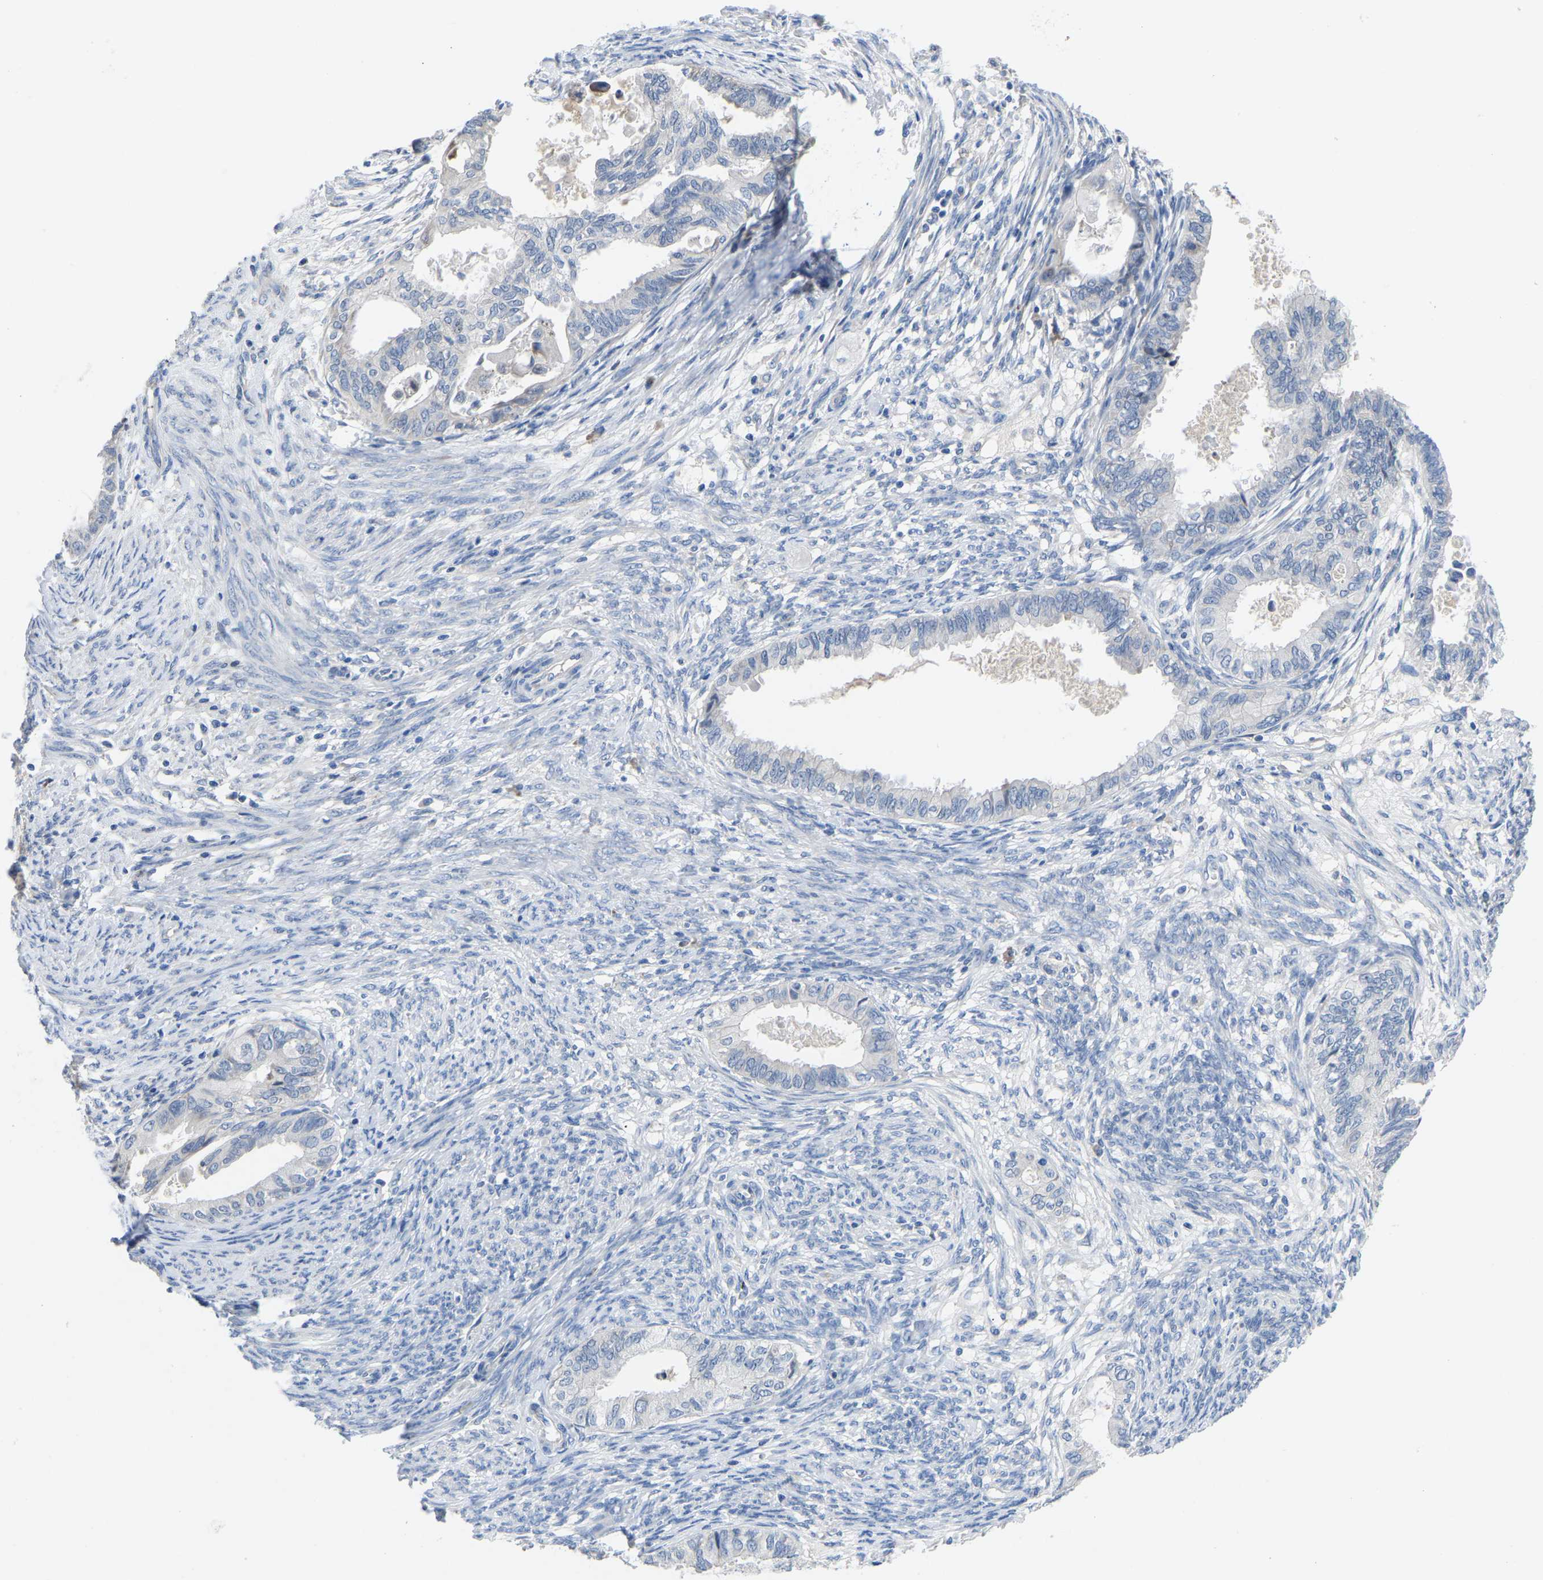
{"staining": {"intensity": "negative", "quantity": "none", "location": "none"}, "tissue": "cervical cancer", "cell_type": "Tumor cells", "image_type": "cancer", "snomed": [{"axis": "morphology", "description": "Normal tissue, NOS"}, {"axis": "morphology", "description": "Adenocarcinoma, NOS"}, {"axis": "topography", "description": "Cervix"}, {"axis": "topography", "description": "Endometrium"}], "caption": "The immunohistochemistry (IHC) photomicrograph has no significant expression in tumor cells of cervical cancer tissue. Brightfield microscopy of IHC stained with DAB (brown) and hematoxylin (blue), captured at high magnification.", "gene": "ABCA10", "patient": {"sex": "female", "age": 86}}